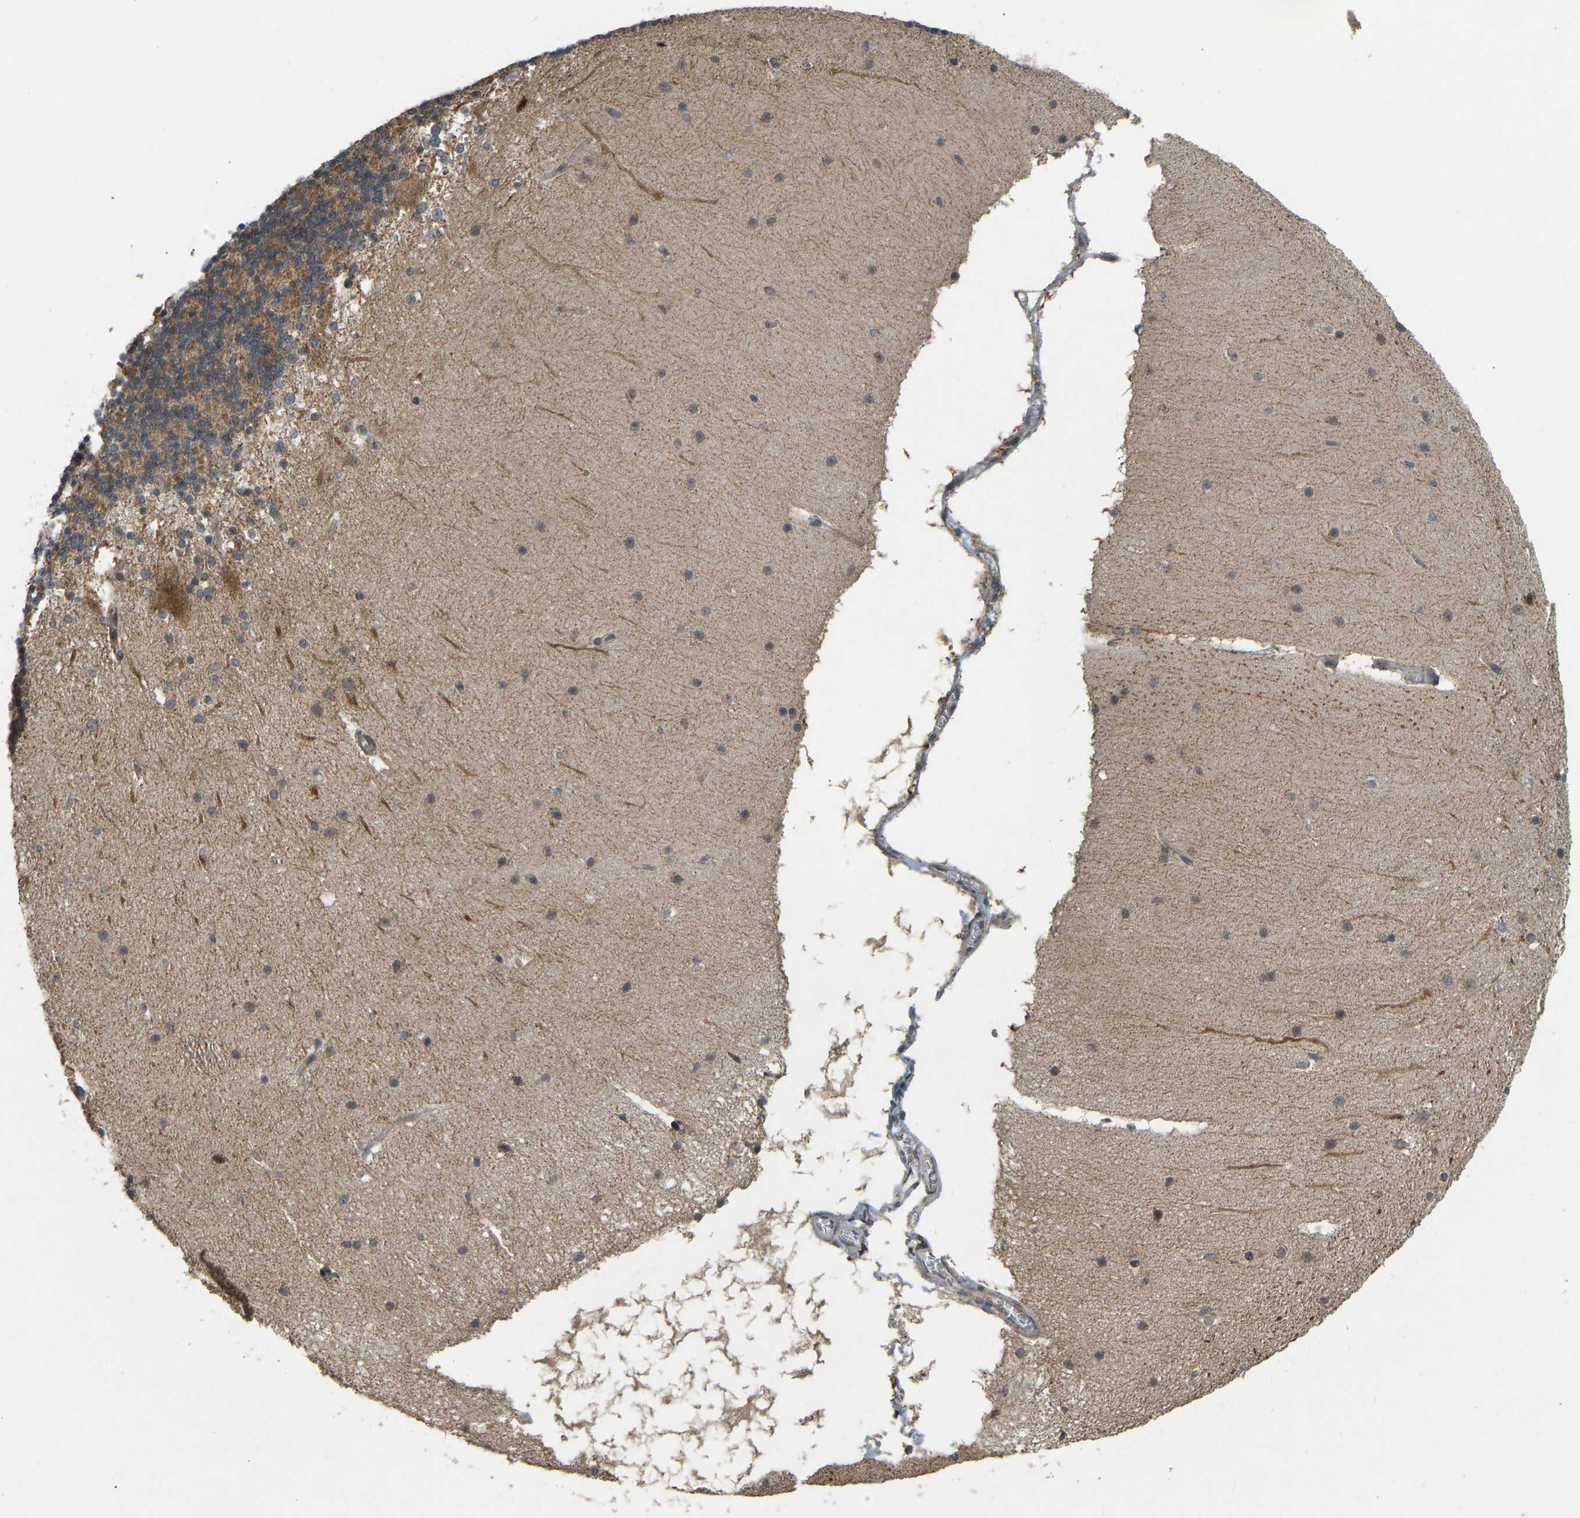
{"staining": {"intensity": "moderate", "quantity": ">75%", "location": "cytoplasmic/membranous"}, "tissue": "cerebellum", "cell_type": "Cells in granular layer", "image_type": "normal", "snomed": [{"axis": "morphology", "description": "Normal tissue, NOS"}, {"axis": "topography", "description": "Cerebellum"}], "caption": "This photomicrograph shows immunohistochemistry staining of normal human cerebellum, with medium moderate cytoplasmic/membranous positivity in about >75% of cells in granular layer.", "gene": "ACADS", "patient": {"sex": "female", "age": 19}}